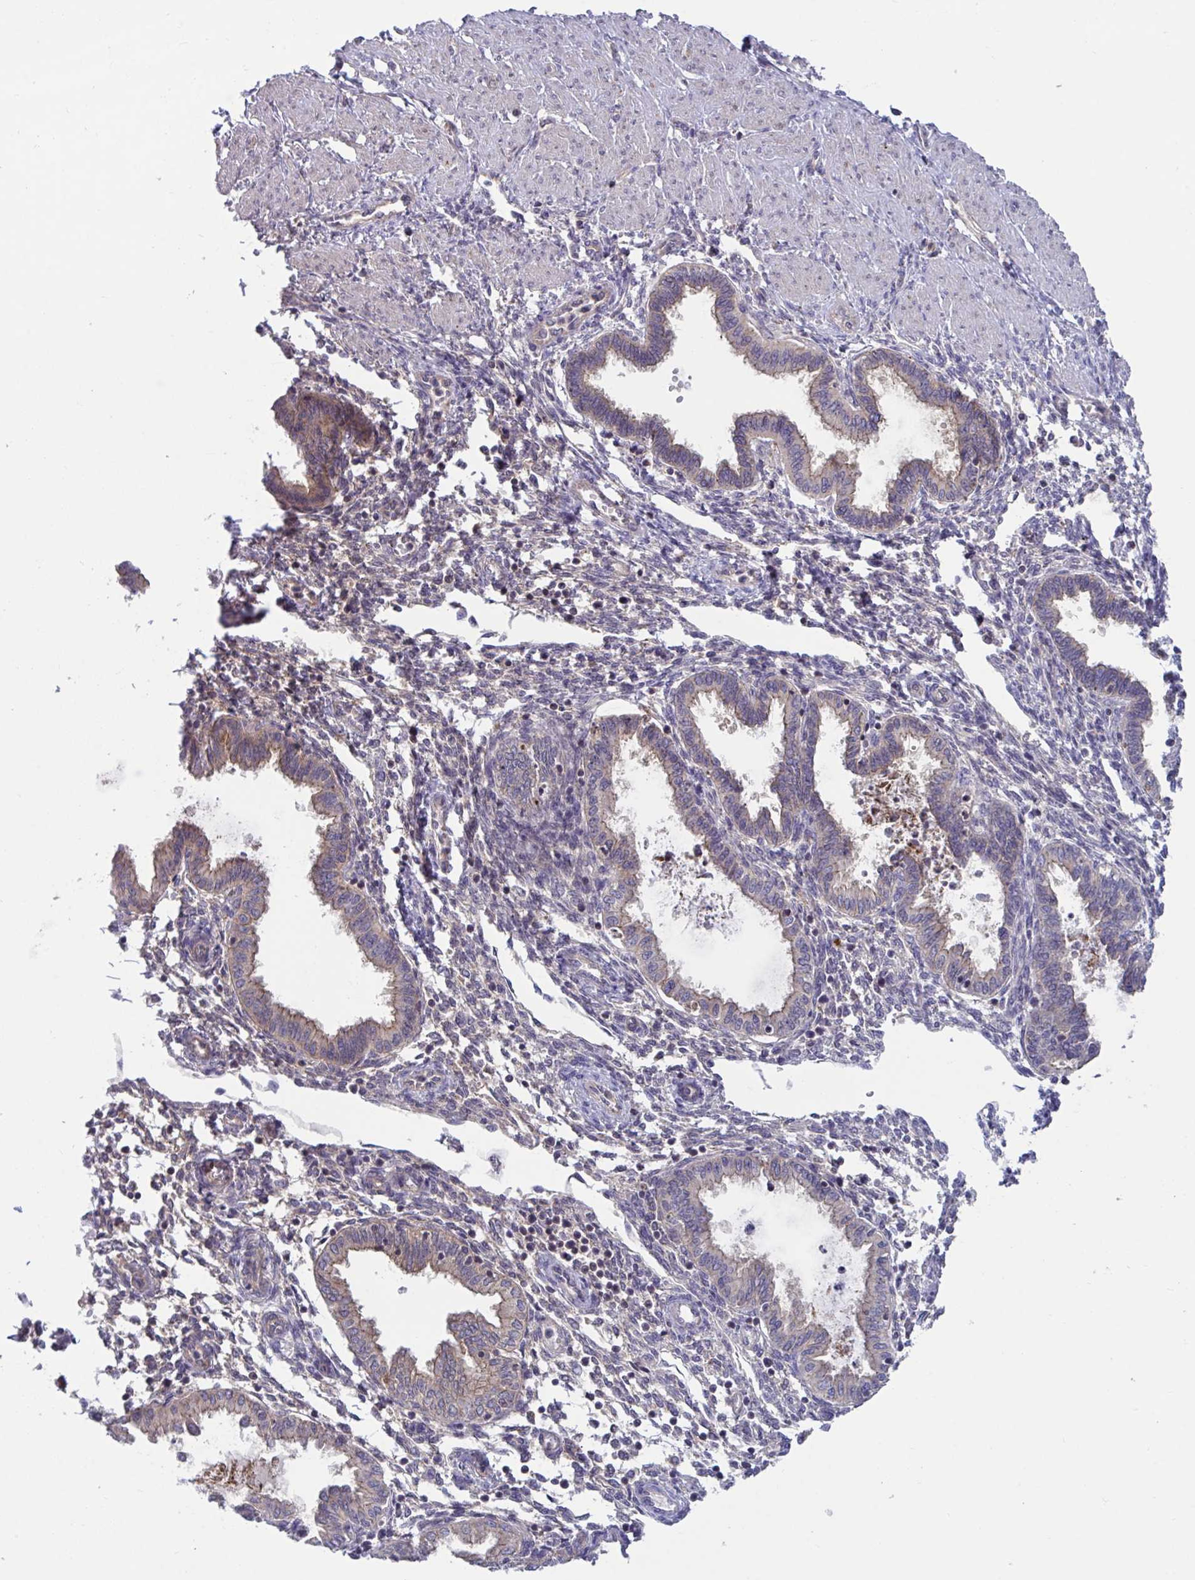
{"staining": {"intensity": "weak", "quantity": "25%-75%", "location": "cytoplasmic/membranous"}, "tissue": "endometrium", "cell_type": "Cells in endometrial stroma", "image_type": "normal", "snomed": [{"axis": "morphology", "description": "Normal tissue, NOS"}, {"axis": "topography", "description": "Endometrium"}], "caption": "Protein staining of unremarkable endometrium shows weak cytoplasmic/membranous staining in about 25%-75% of cells in endometrial stroma. (DAB IHC with brightfield microscopy, high magnification).", "gene": "IST1", "patient": {"sex": "female", "age": 33}}